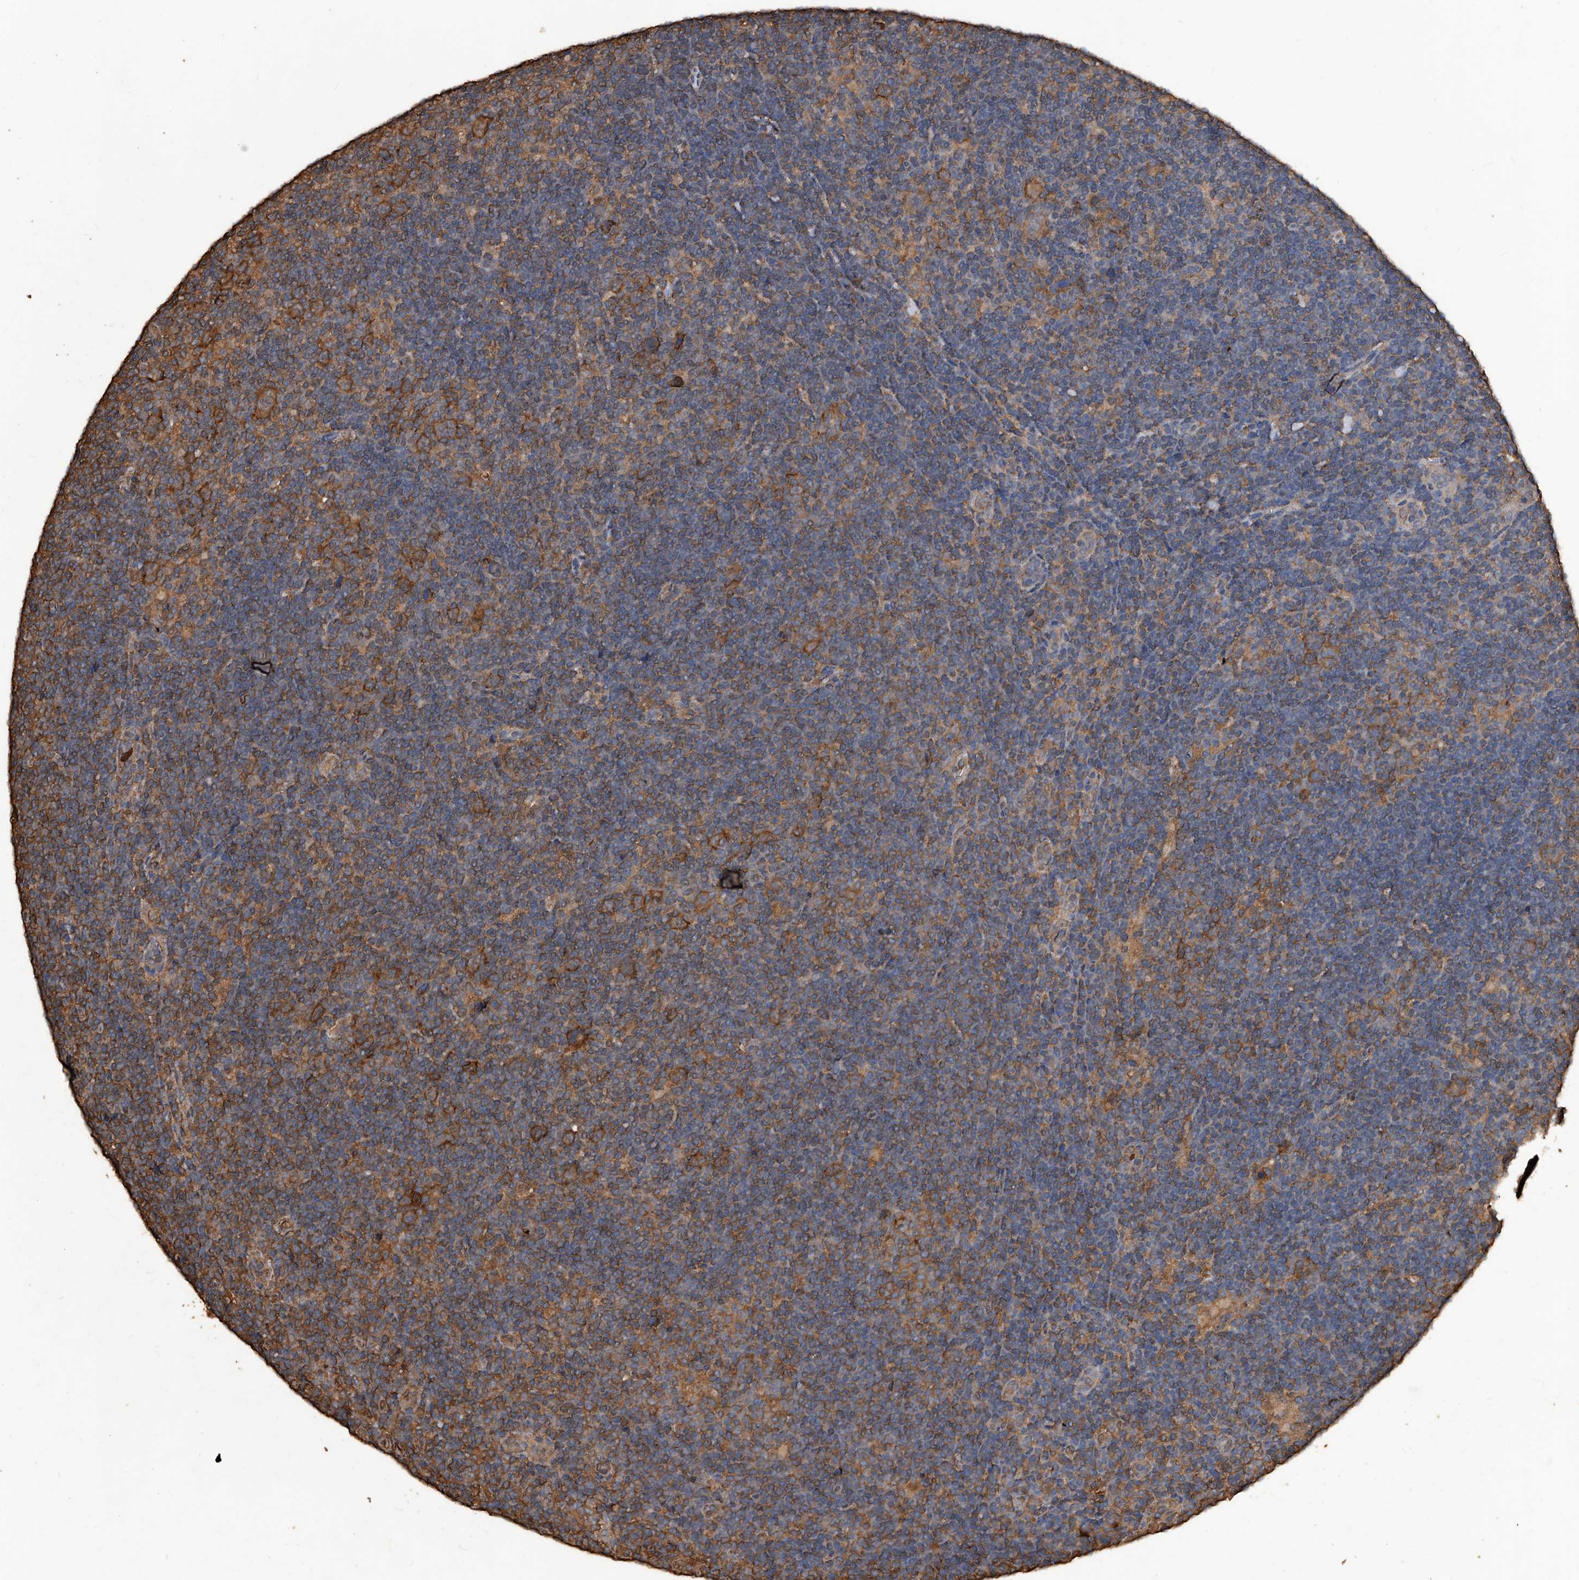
{"staining": {"intensity": "strong", "quantity": ">75%", "location": "cytoplasmic/membranous"}, "tissue": "lymphoma", "cell_type": "Tumor cells", "image_type": "cancer", "snomed": [{"axis": "morphology", "description": "Hodgkin's disease, NOS"}, {"axis": "topography", "description": "Lymph node"}], "caption": "DAB immunohistochemical staining of Hodgkin's disease exhibits strong cytoplasmic/membranous protein expression in approximately >75% of tumor cells.", "gene": "UCP2", "patient": {"sex": "female", "age": 57}}